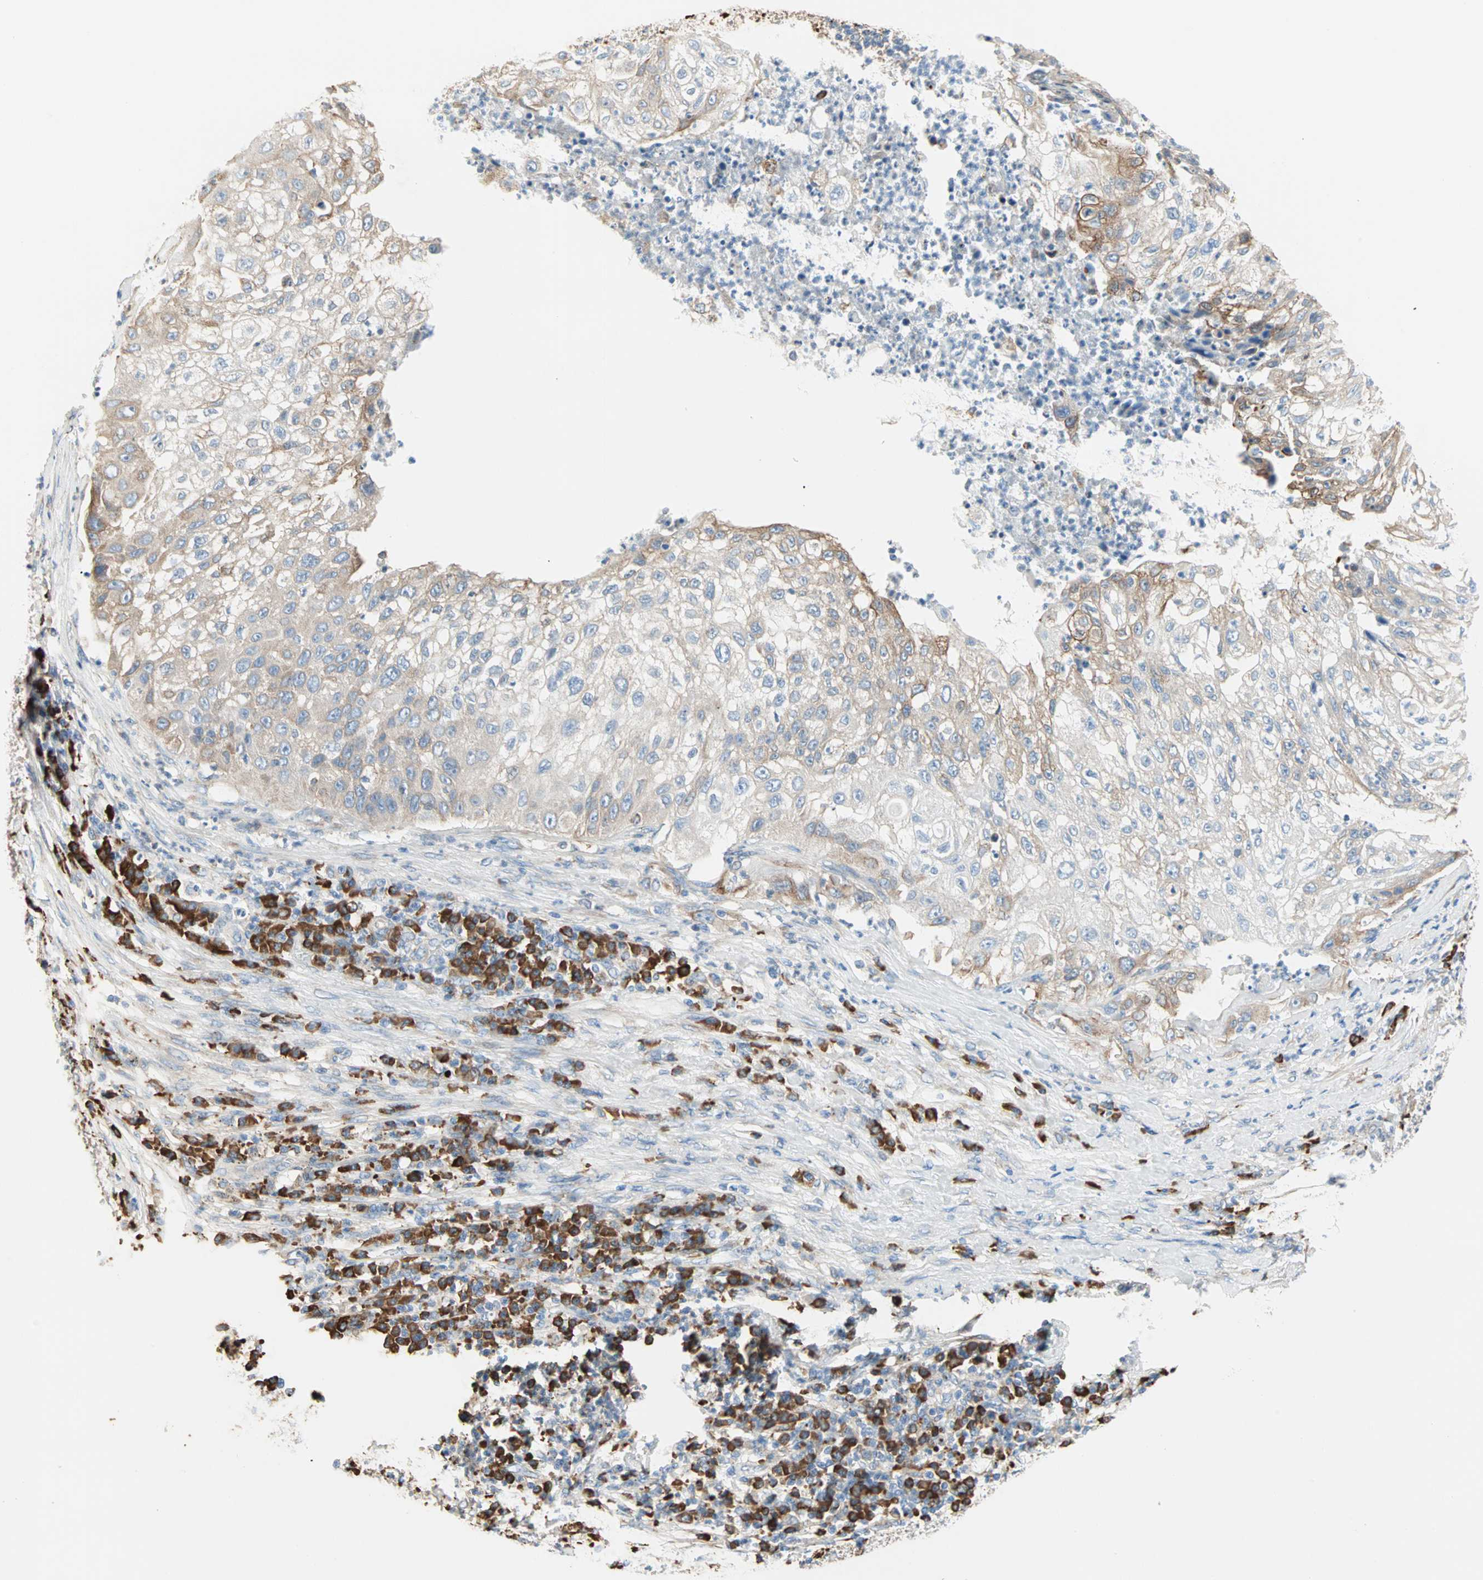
{"staining": {"intensity": "weak", "quantity": "25%-75%", "location": "cytoplasmic/membranous"}, "tissue": "lung cancer", "cell_type": "Tumor cells", "image_type": "cancer", "snomed": [{"axis": "morphology", "description": "Inflammation, NOS"}, {"axis": "morphology", "description": "Squamous cell carcinoma, NOS"}, {"axis": "topography", "description": "Lymph node"}, {"axis": "topography", "description": "Soft tissue"}, {"axis": "topography", "description": "Lung"}], "caption": "Lung cancer (squamous cell carcinoma) stained with DAB (3,3'-diaminobenzidine) immunohistochemistry reveals low levels of weak cytoplasmic/membranous positivity in approximately 25%-75% of tumor cells. (DAB IHC with brightfield microscopy, high magnification).", "gene": "PLCXD1", "patient": {"sex": "male", "age": 66}}